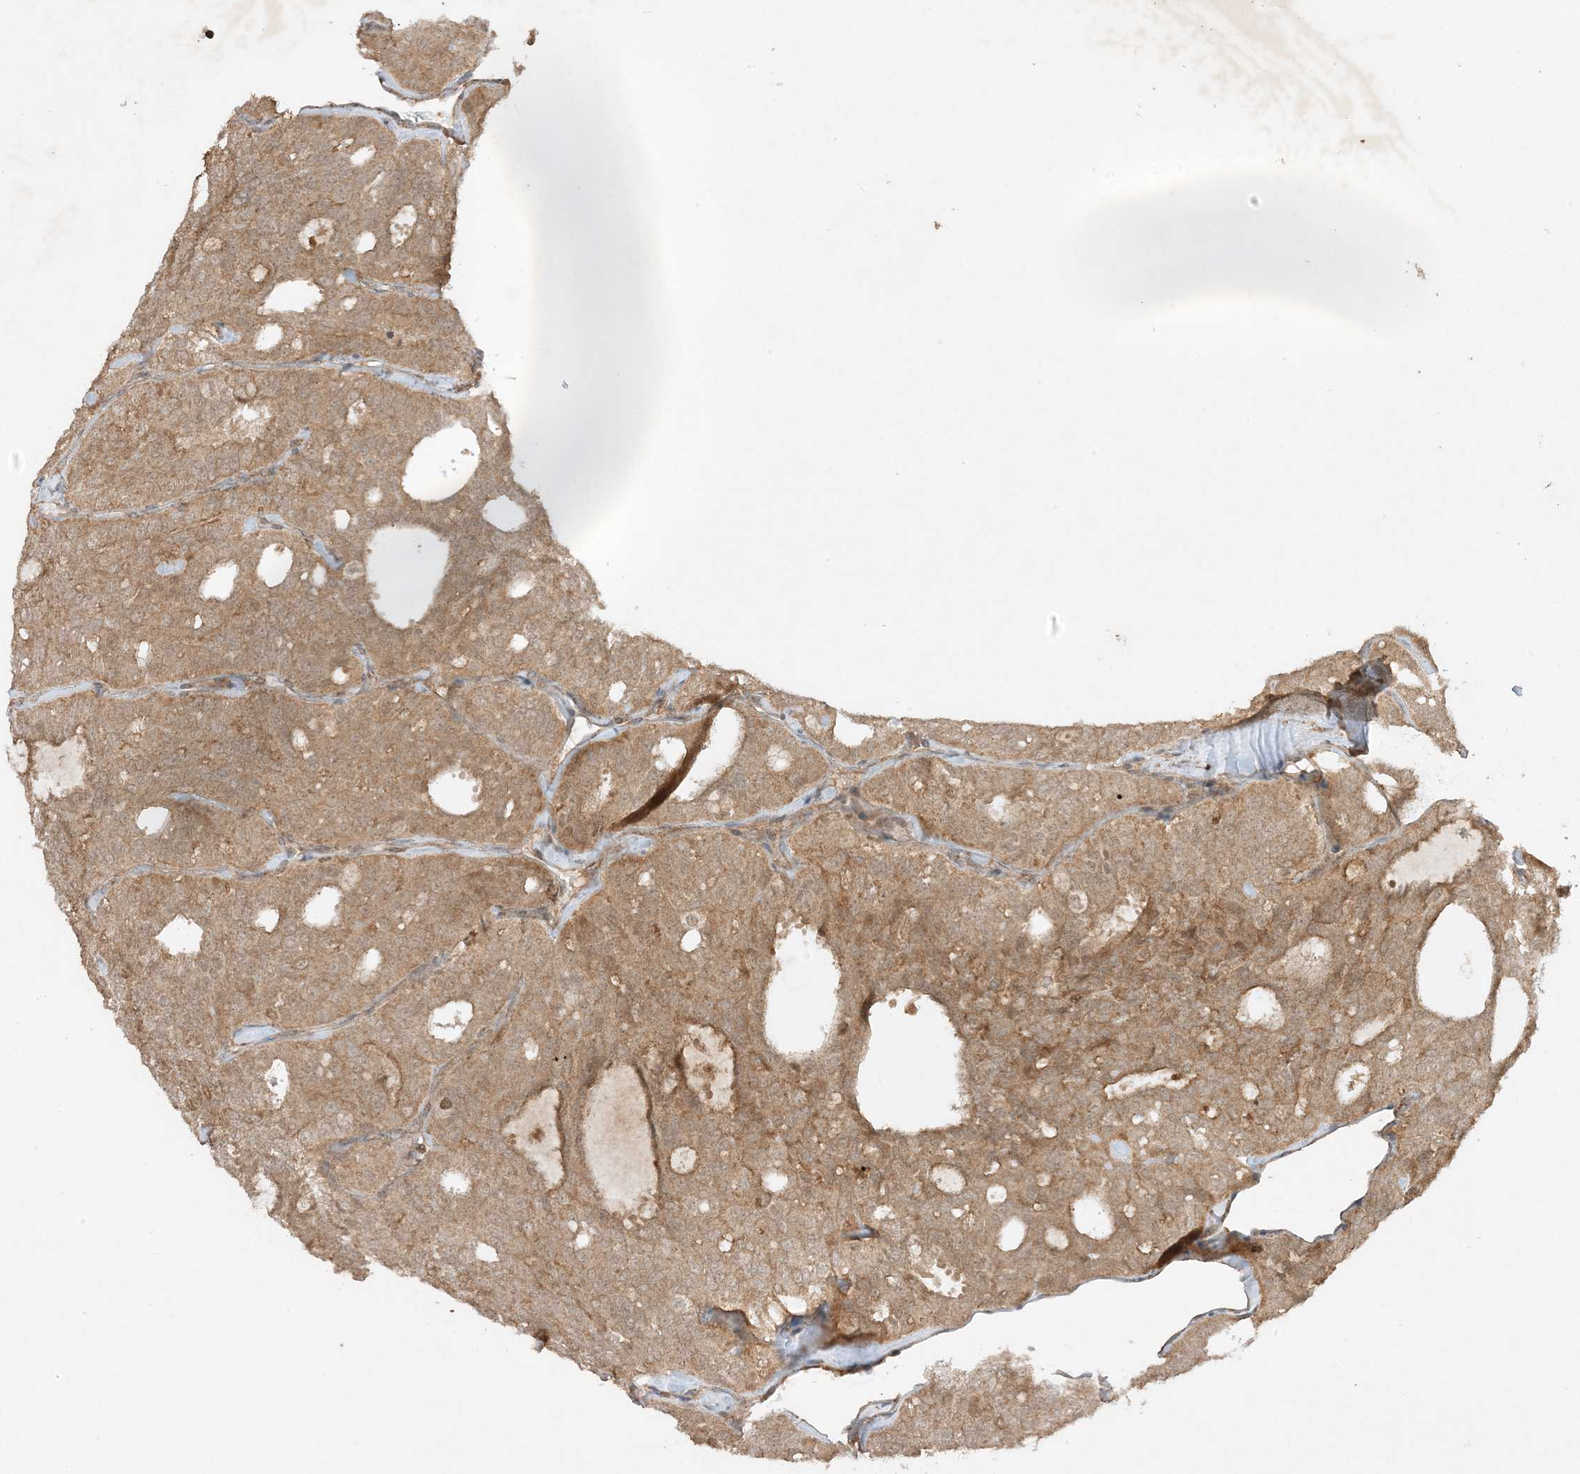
{"staining": {"intensity": "weak", "quantity": ">75%", "location": "cytoplasmic/membranous"}, "tissue": "thyroid cancer", "cell_type": "Tumor cells", "image_type": "cancer", "snomed": [{"axis": "morphology", "description": "Follicular adenoma carcinoma, NOS"}, {"axis": "topography", "description": "Thyroid gland"}], "caption": "This is a photomicrograph of IHC staining of thyroid cancer, which shows weak staining in the cytoplasmic/membranous of tumor cells.", "gene": "XRN1", "patient": {"sex": "male", "age": 75}}